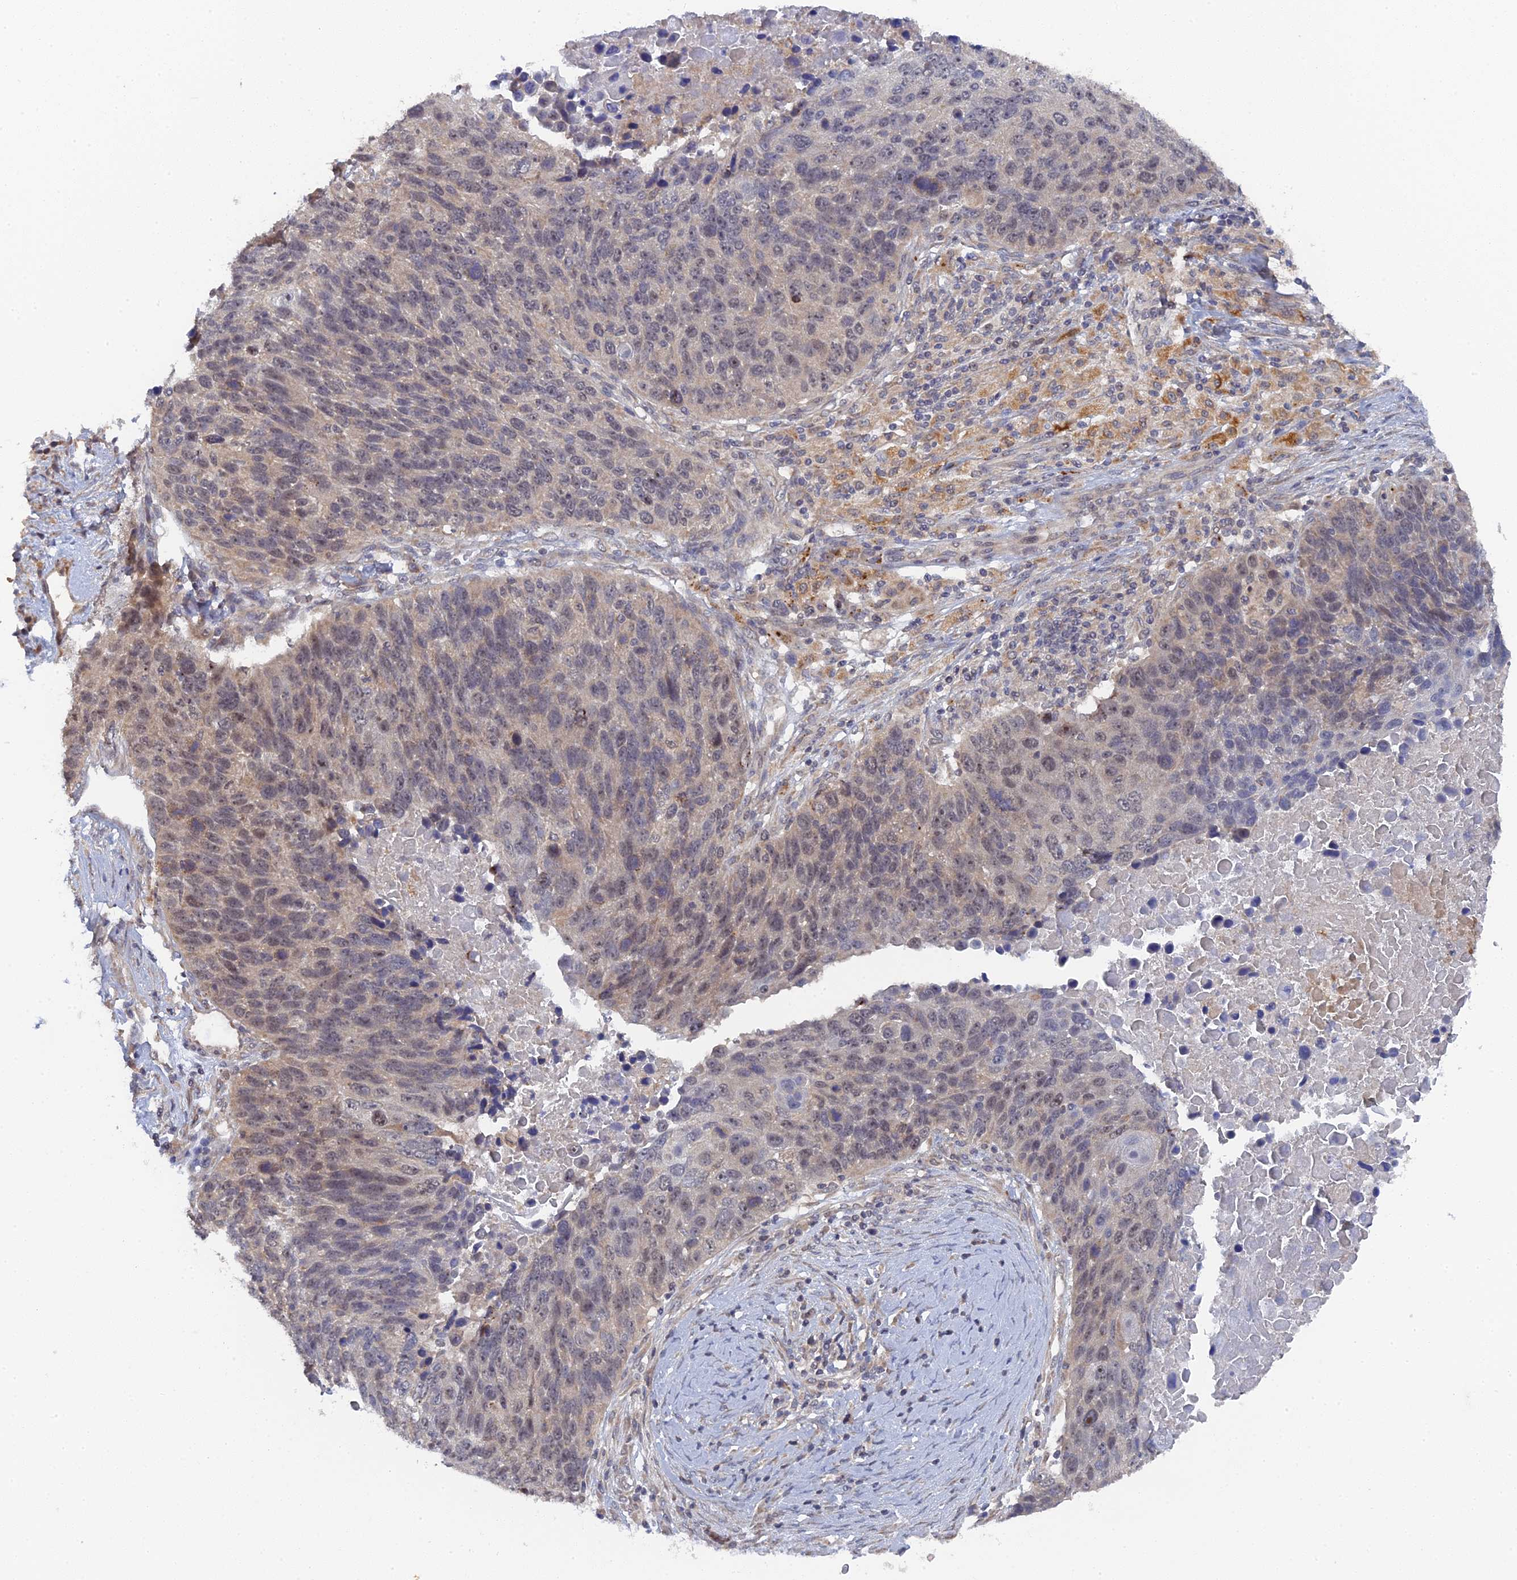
{"staining": {"intensity": "weak", "quantity": "<25%", "location": "cytoplasmic/membranous"}, "tissue": "lung cancer", "cell_type": "Tumor cells", "image_type": "cancer", "snomed": [{"axis": "morphology", "description": "Normal tissue, NOS"}, {"axis": "morphology", "description": "Squamous cell carcinoma, NOS"}, {"axis": "topography", "description": "Lymph node"}, {"axis": "topography", "description": "Lung"}], "caption": "Immunohistochemistry (IHC) histopathology image of neoplastic tissue: human lung squamous cell carcinoma stained with DAB (3,3'-diaminobenzidine) displays no significant protein staining in tumor cells. Nuclei are stained in blue.", "gene": "MIGA2", "patient": {"sex": "male", "age": 66}}